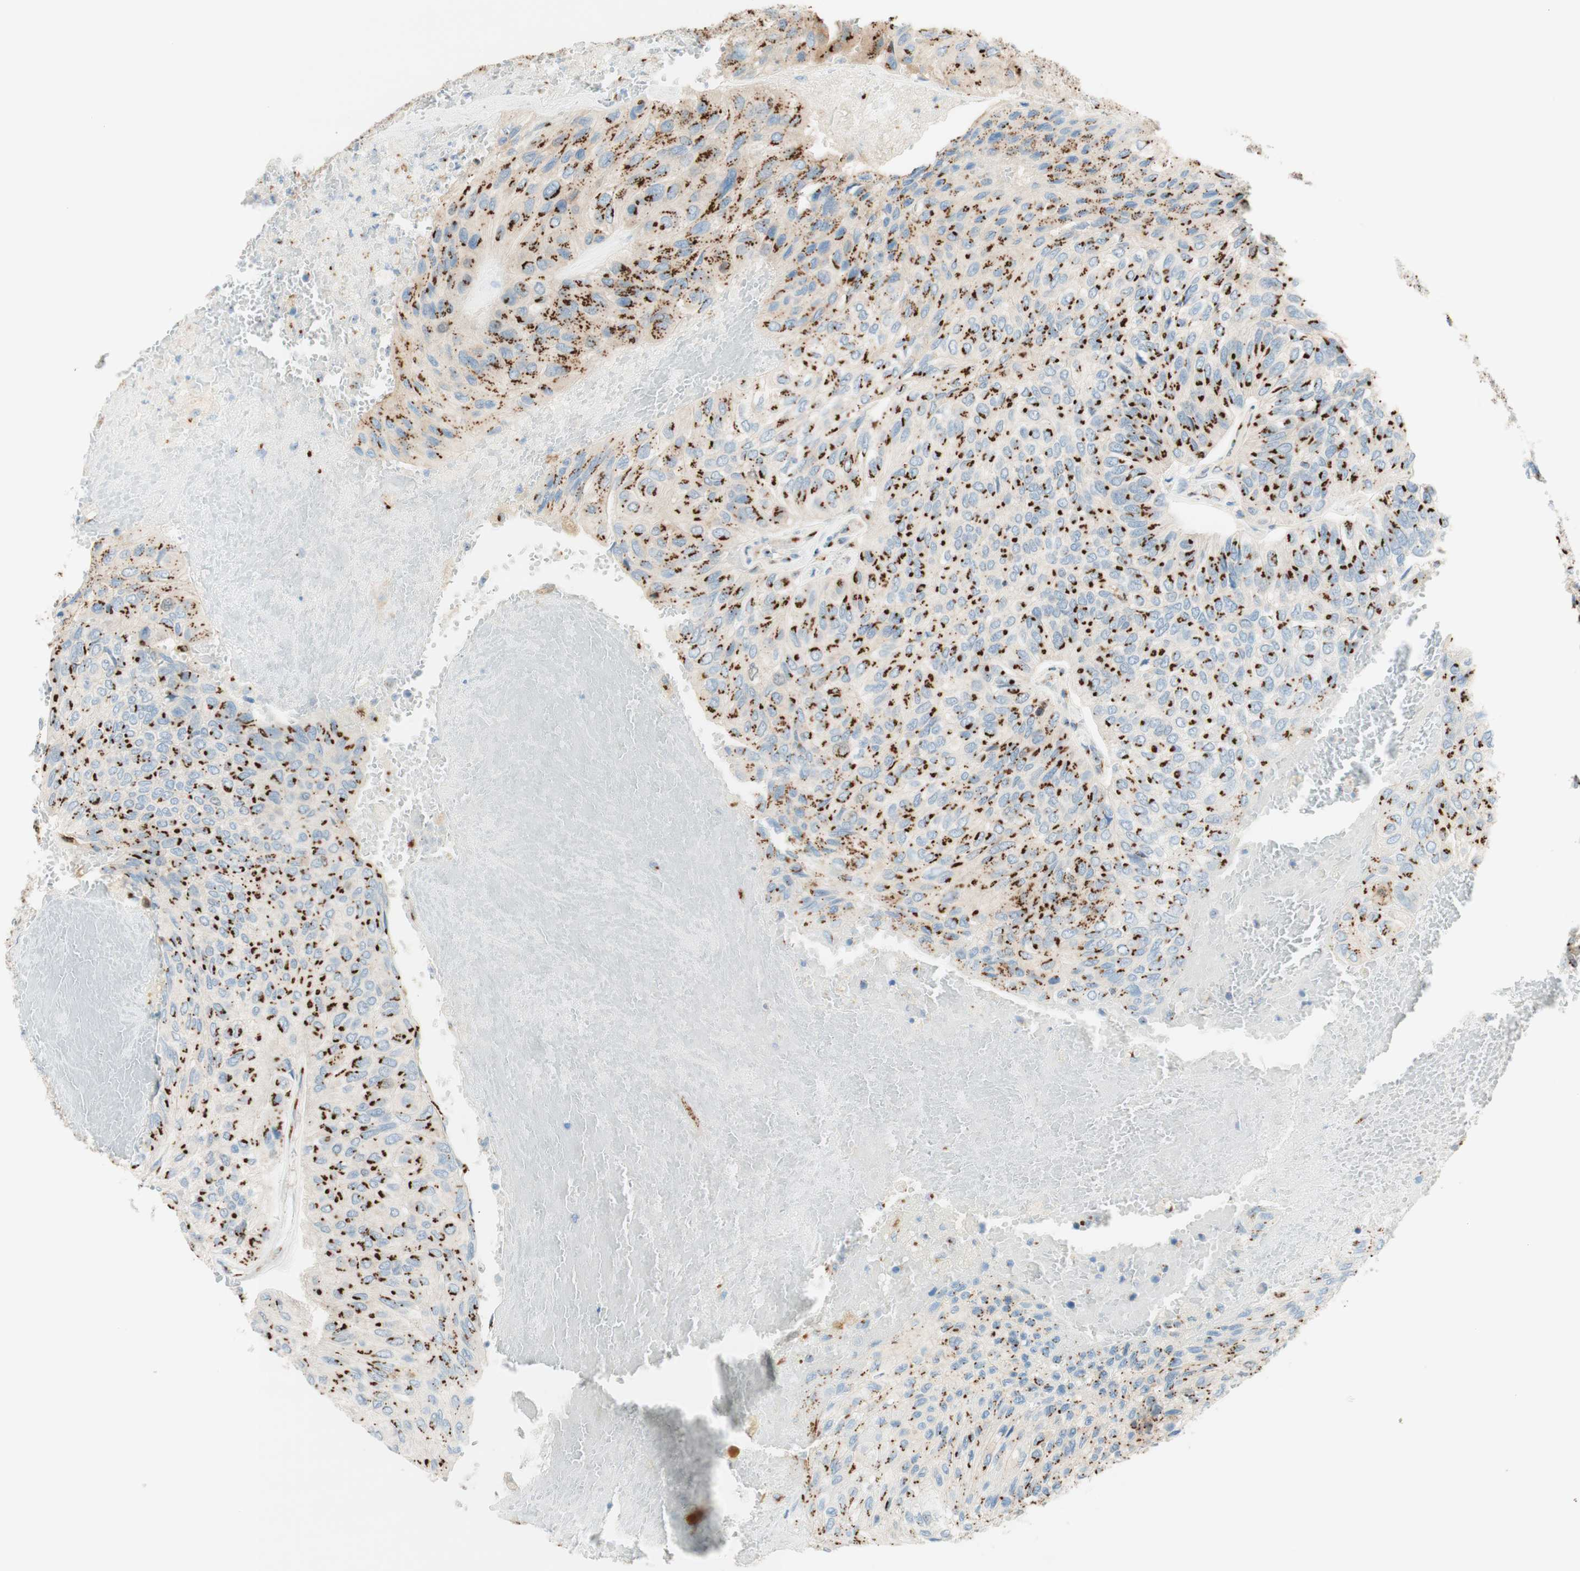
{"staining": {"intensity": "strong", "quantity": ">75%", "location": "cytoplasmic/membranous"}, "tissue": "urothelial cancer", "cell_type": "Tumor cells", "image_type": "cancer", "snomed": [{"axis": "morphology", "description": "Urothelial carcinoma, High grade"}, {"axis": "topography", "description": "Urinary bladder"}], "caption": "Protein staining shows strong cytoplasmic/membranous expression in about >75% of tumor cells in urothelial cancer.", "gene": "GOLGB1", "patient": {"sex": "male", "age": 66}}